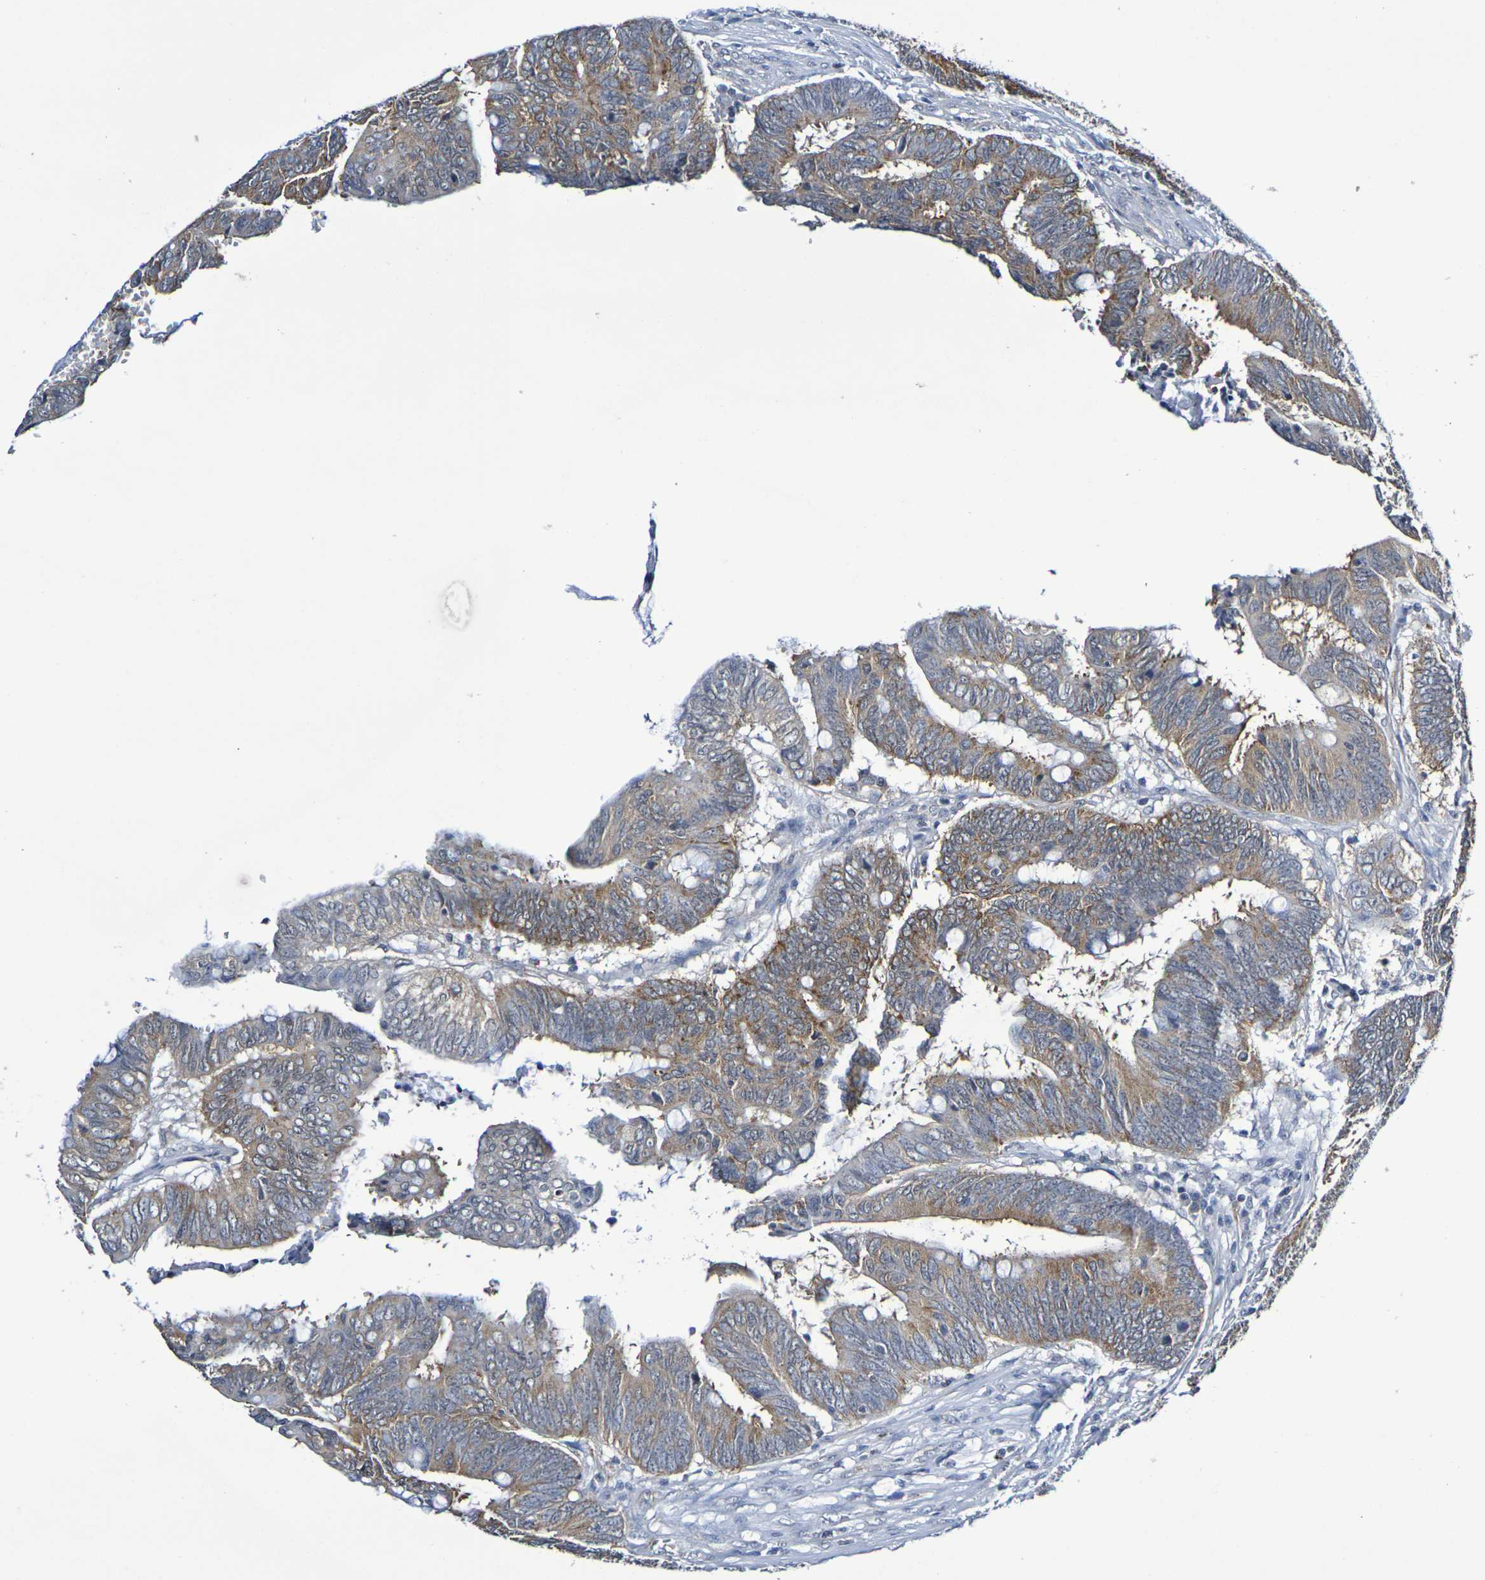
{"staining": {"intensity": "moderate", "quantity": "25%-75%", "location": "cytoplasmic/membranous"}, "tissue": "colorectal cancer", "cell_type": "Tumor cells", "image_type": "cancer", "snomed": [{"axis": "morphology", "description": "Adenocarcinoma, NOS"}, {"axis": "topography", "description": "Colon"}], "caption": "Immunohistochemistry staining of colorectal adenocarcinoma, which shows medium levels of moderate cytoplasmic/membranous staining in about 25%-75% of tumor cells indicating moderate cytoplasmic/membranous protein expression. The staining was performed using DAB (brown) for protein detection and nuclei were counterstained in hematoxylin (blue).", "gene": "CHRNB1", "patient": {"sex": "male", "age": 45}}